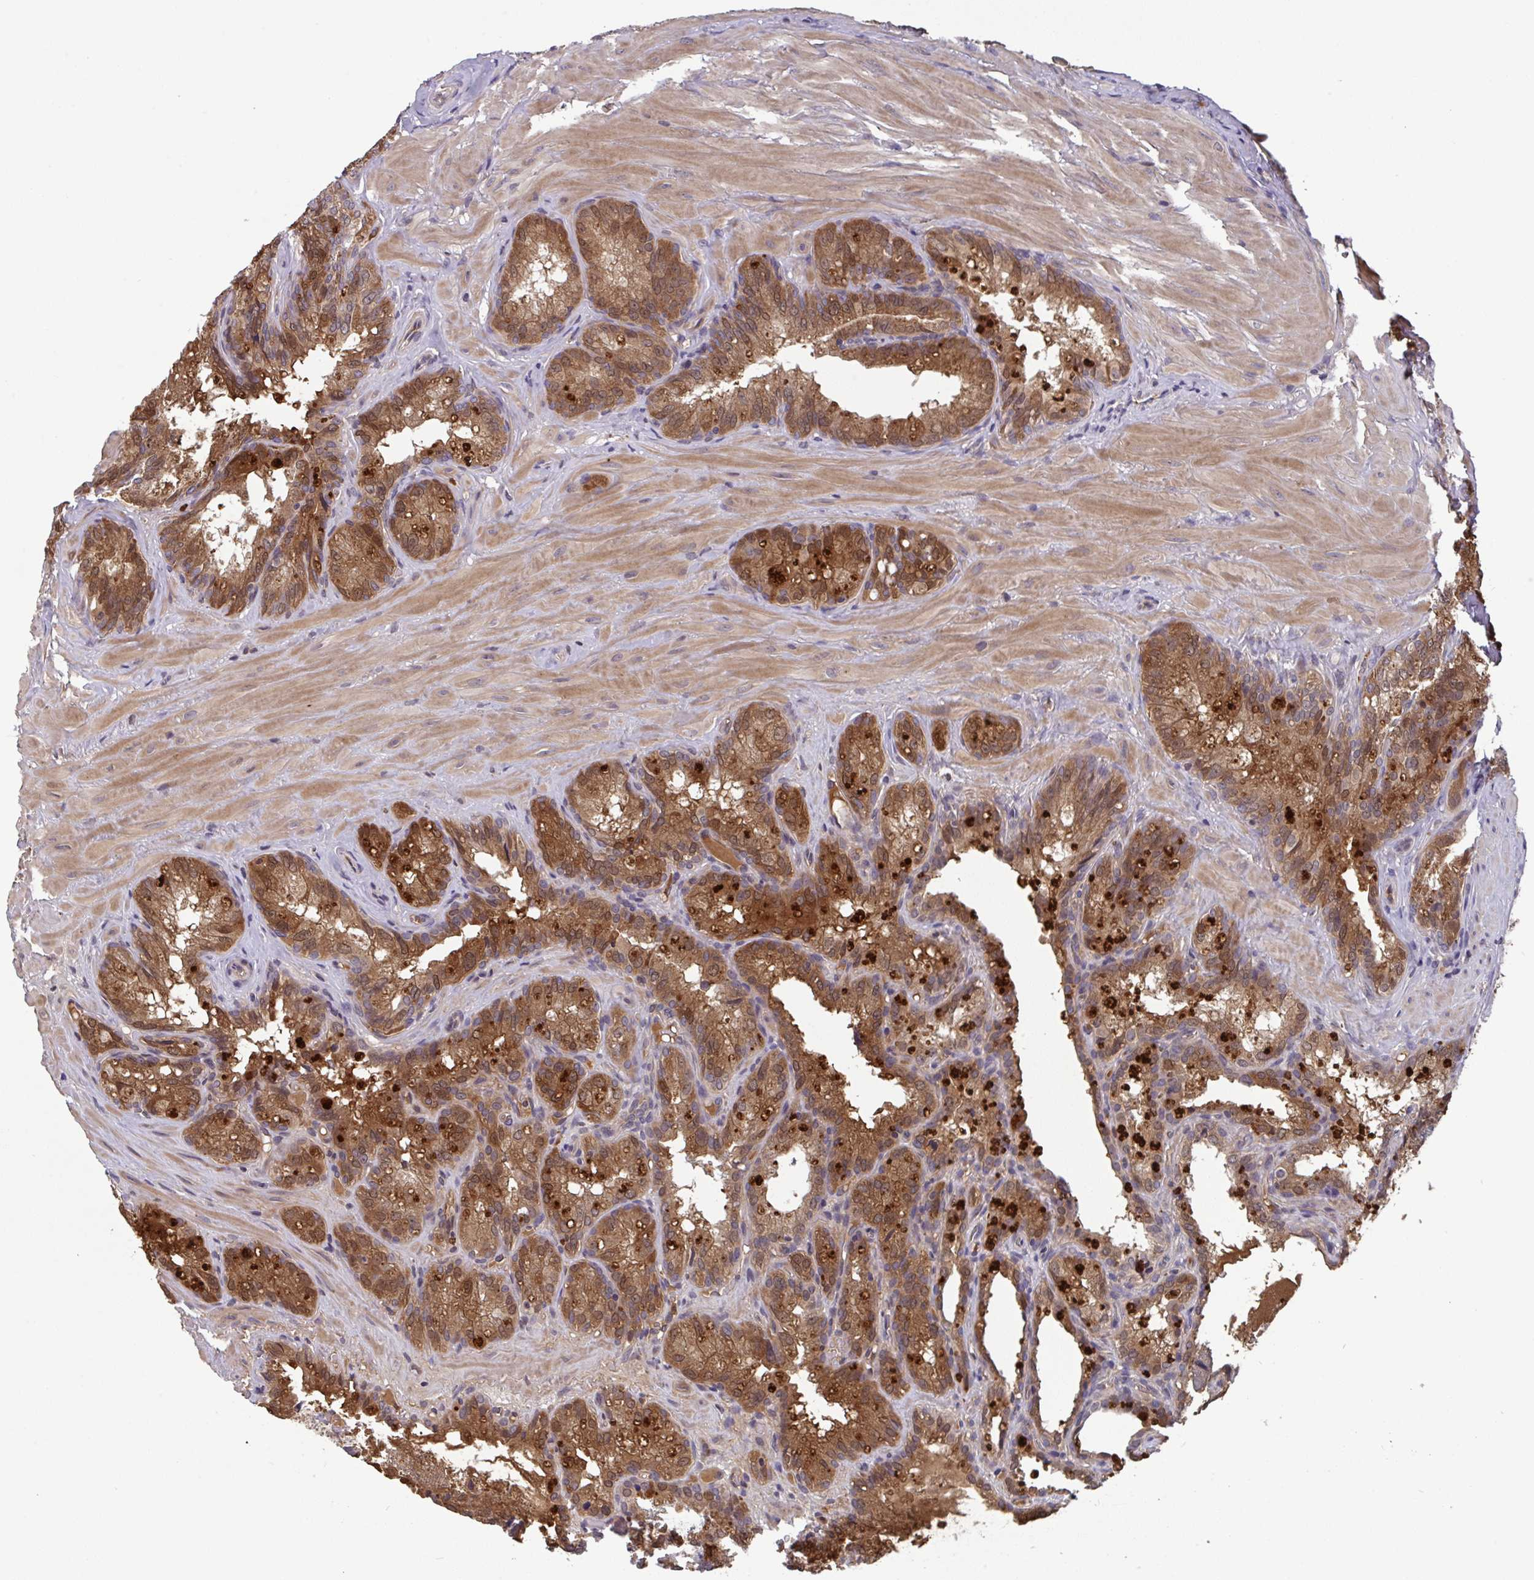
{"staining": {"intensity": "strong", "quantity": ">75%", "location": "cytoplasmic/membranous,nuclear"}, "tissue": "seminal vesicle", "cell_type": "Glandular cells", "image_type": "normal", "snomed": [{"axis": "morphology", "description": "Normal tissue, NOS"}, {"axis": "topography", "description": "Seminal veicle"}], "caption": "Approximately >75% of glandular cells in benign seminal vesicle show strong cytoplasmic/membranous,nuclear protein positivity as visualized by brown immunohistochemical staining.", "gene": "TIGAR", "patient": {"sex": "male", "age": 47}}